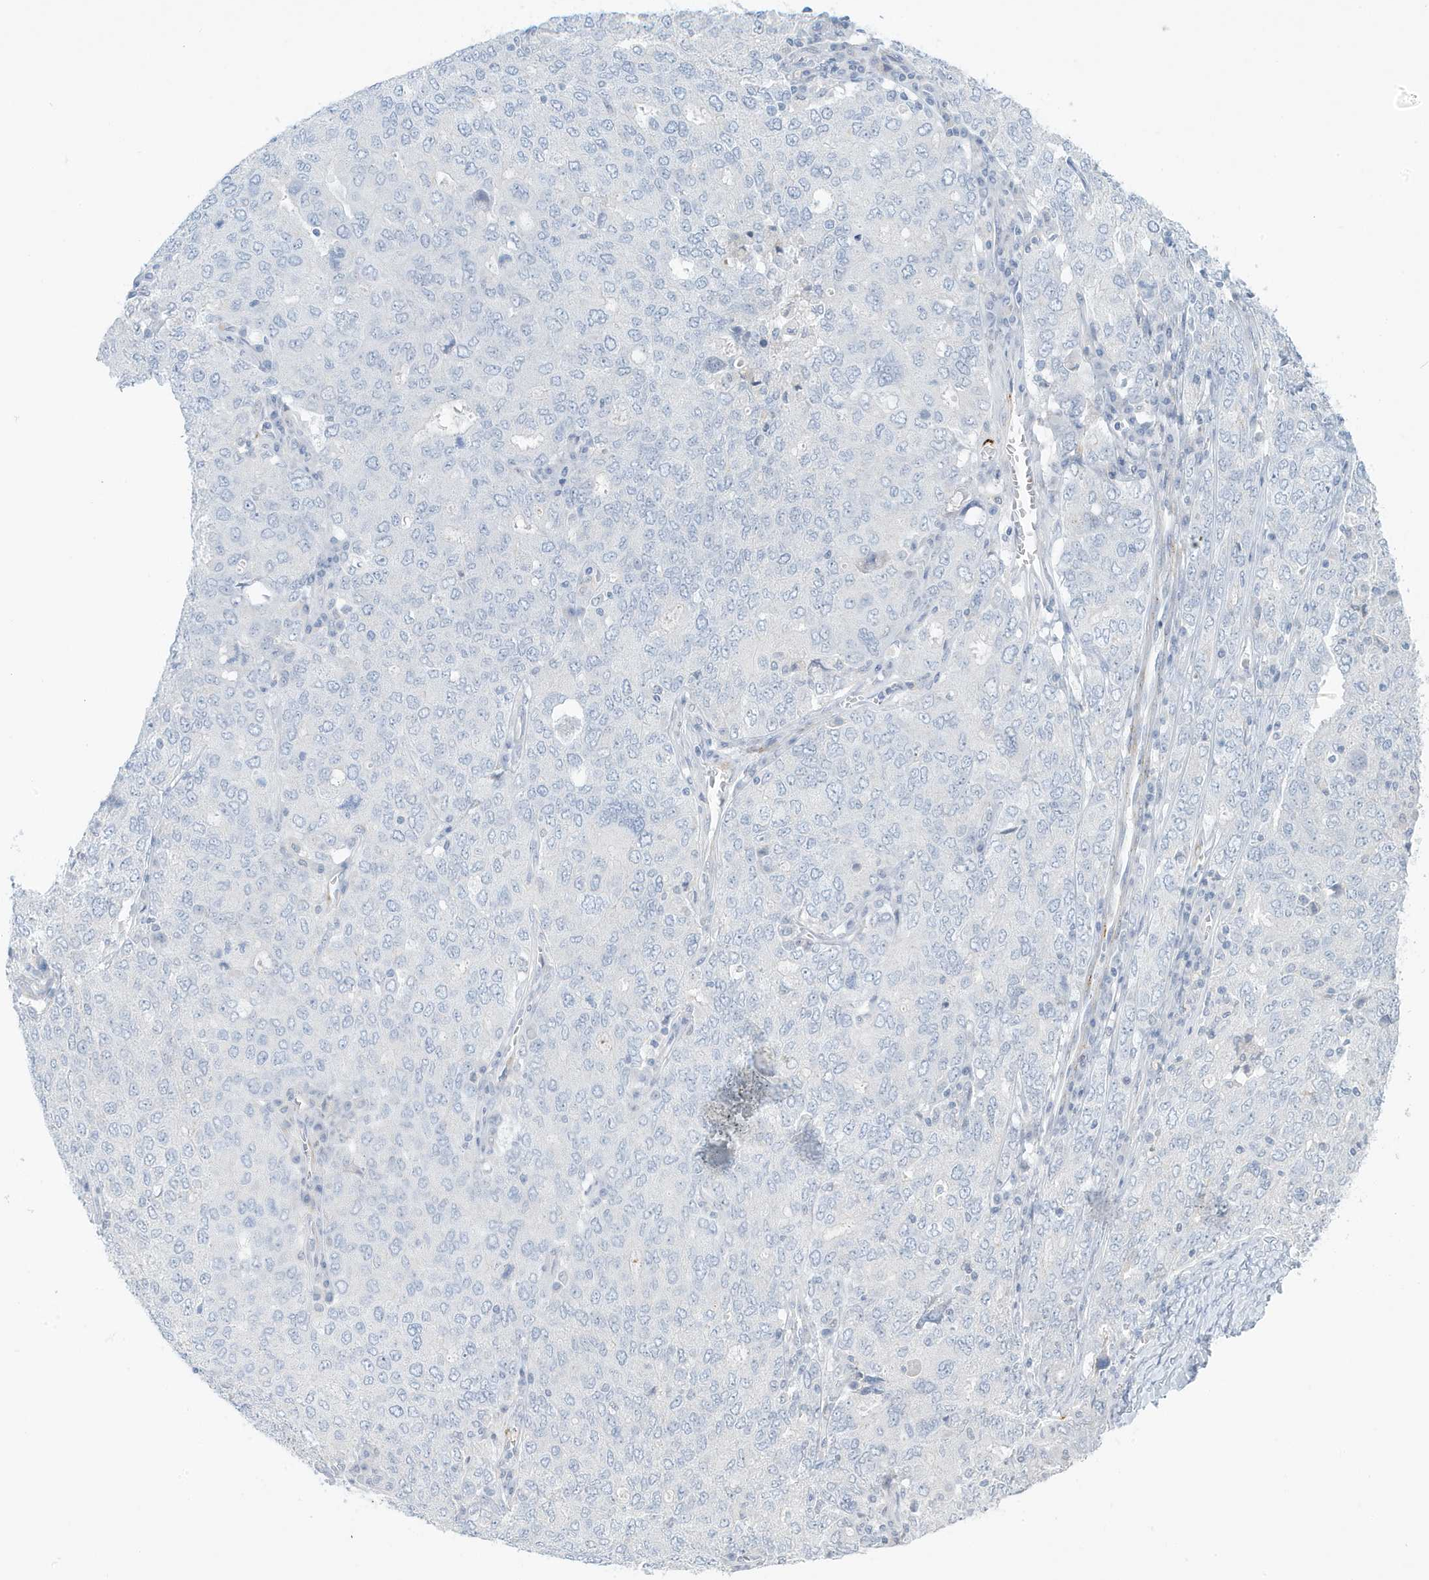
{"staining": {"intensity": "negative", "quantity": "none", "location": "none"}, "tissue": "ovarian cancer", "cell_type": "Tumor cells", "image_type": "cancer", "snomed": [{"axis": "morphology", "description": "Carcinoma, endometroid"}, {"axis": "topography", "description": "Ovary"}], "caption": "Tumor cells are negative for brown protein staining in ovarian cancer.", "gene": "PERM1", "patient": {"sex": "female", "age": 62}}